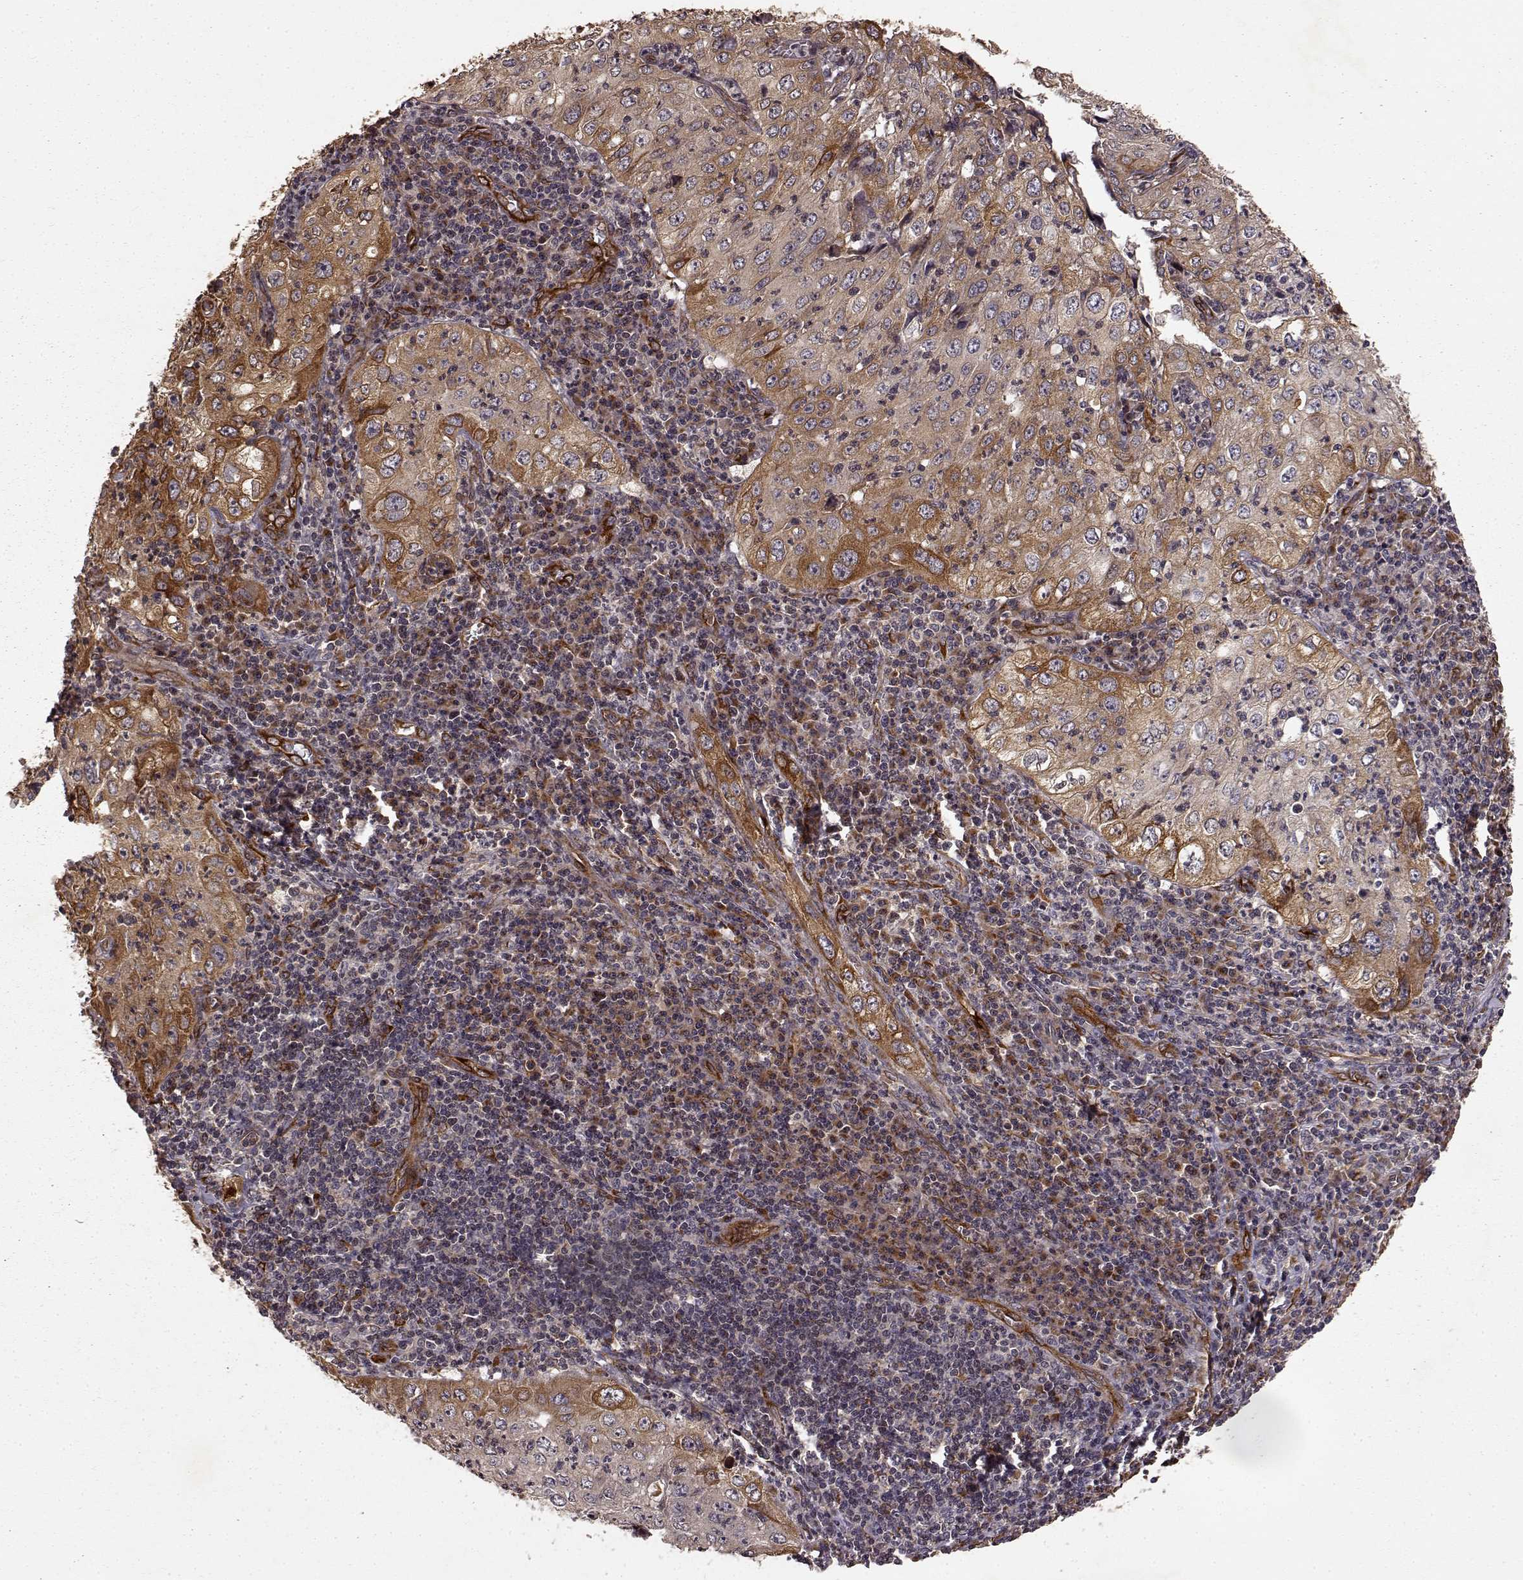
{"staining": {"intensity": "strong", "quantity": "<25%", "location": "cytoplasmic/membranous"}, "tissue": "cervical cancer", "cell_type": "Tumor cells", "image_type": "cancer", "snomed": [{"axis": "morphology", "description": "Squamous cell carcinoma, NOS"}, {"axis": "topography", "description": "Cervix"}], "caption": "IHC micrograph of cervical cancer (squamous cell carcinoma) stained for a protein (brown), which shows medium levels of strong cytoplasmic/membranous expression in approximately <25% of tumor cells.", "gene": "FSTL1", "patient": {"sex": "female", "age": 24}}